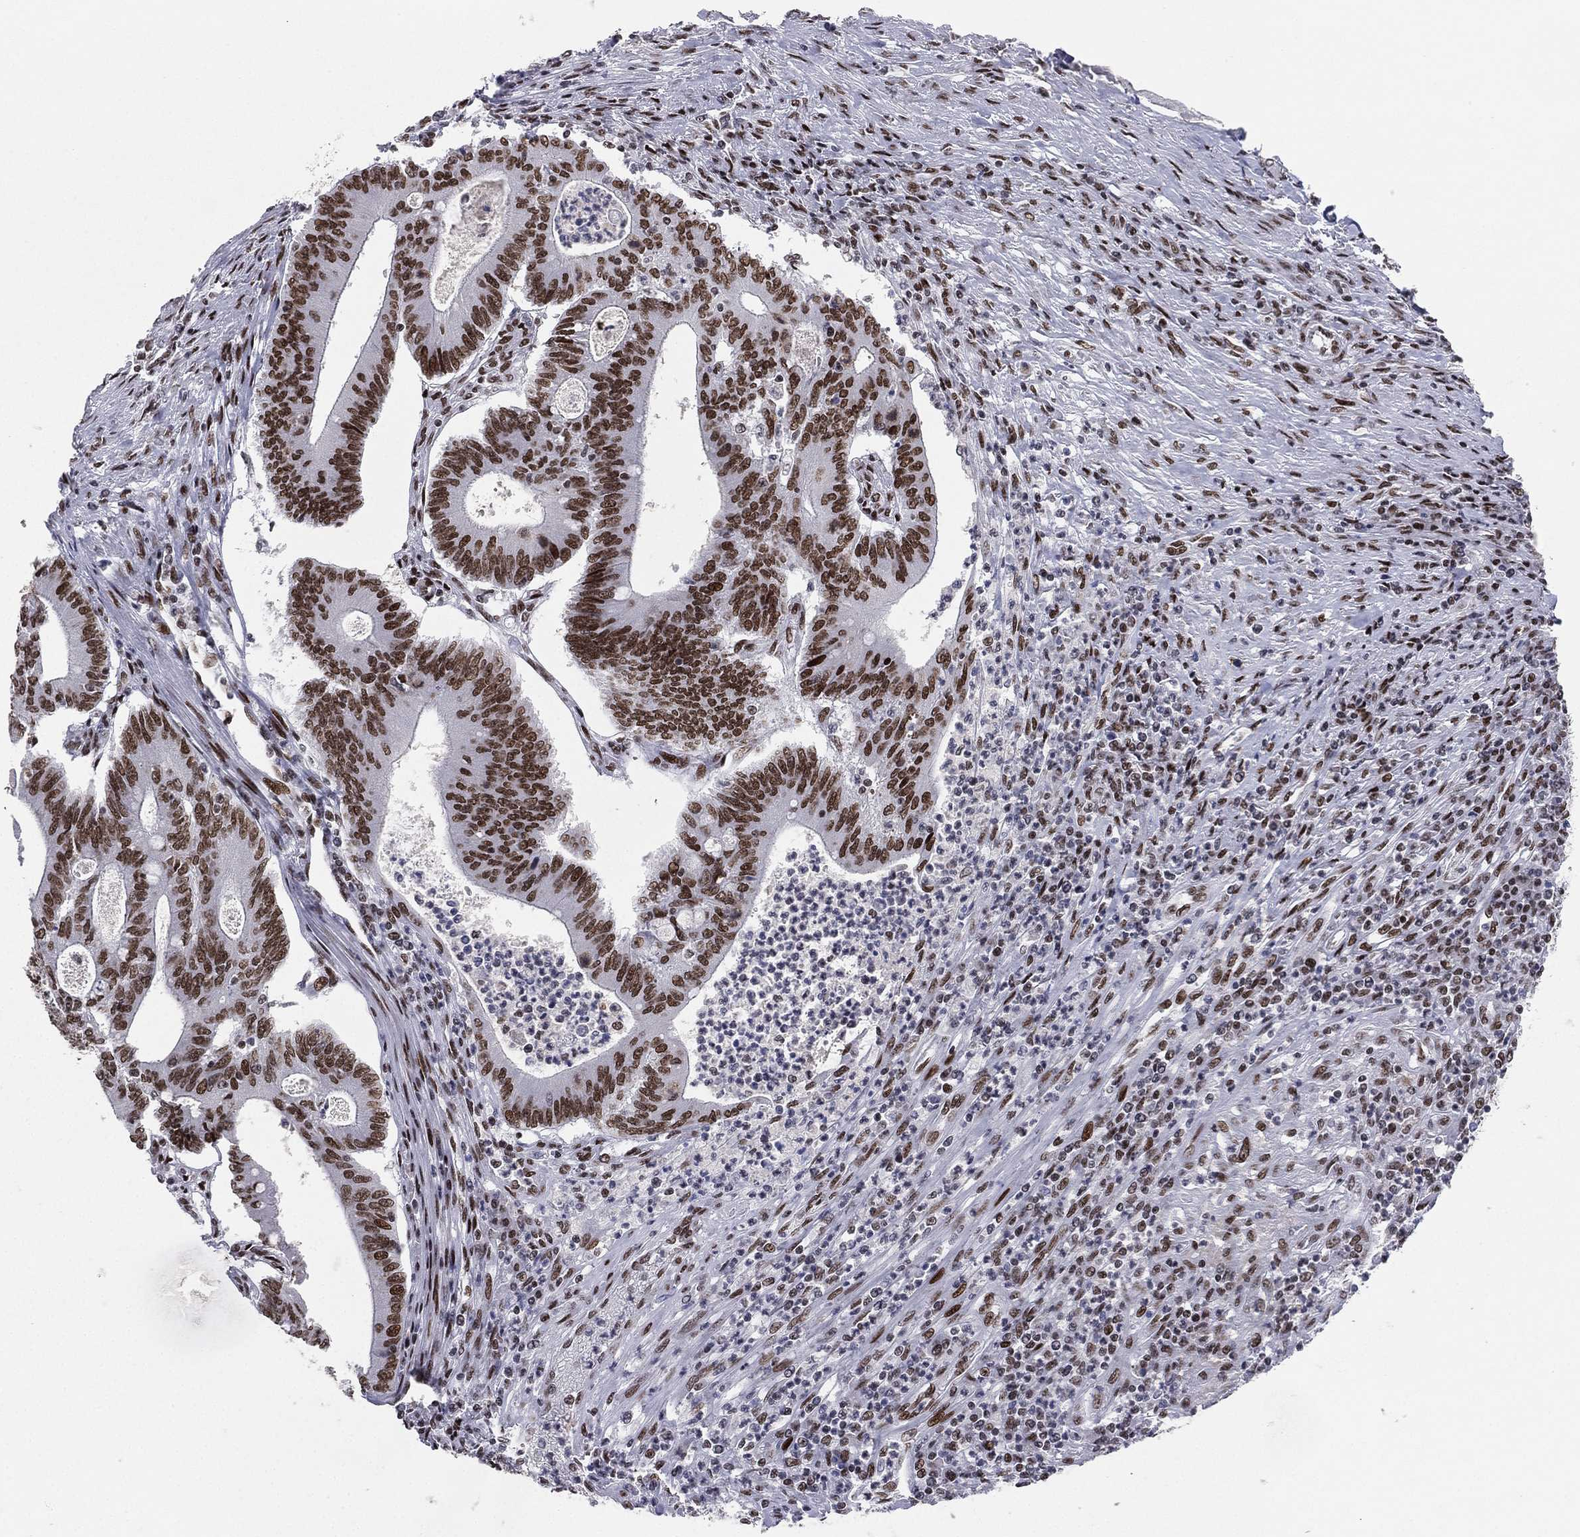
{"staining": {"intensity": "strong", "quantity": ">75%", "location": "nuclear"}, "tissue": "colorectal cancer", "cell_type": "Tumor cells", "image_type": "cancer", "snomed": [{"axis": "morphology", "description": "Adenocarcinoma, NOS"}, {"axis": "topography", "description": "Colon"}], "caption": "A photomicrograph of colorectal cancer (adenocarcinoma) stained for a protein exhibits strong nuclear brown staining in tumor cells. The protein of interest is stained brown, and the nuclei are stained in blue (DAB IHC with brightfield microscopy, high magnification).", "gene": "RTF1", "patient": {"sex": "female", "age": 70}}